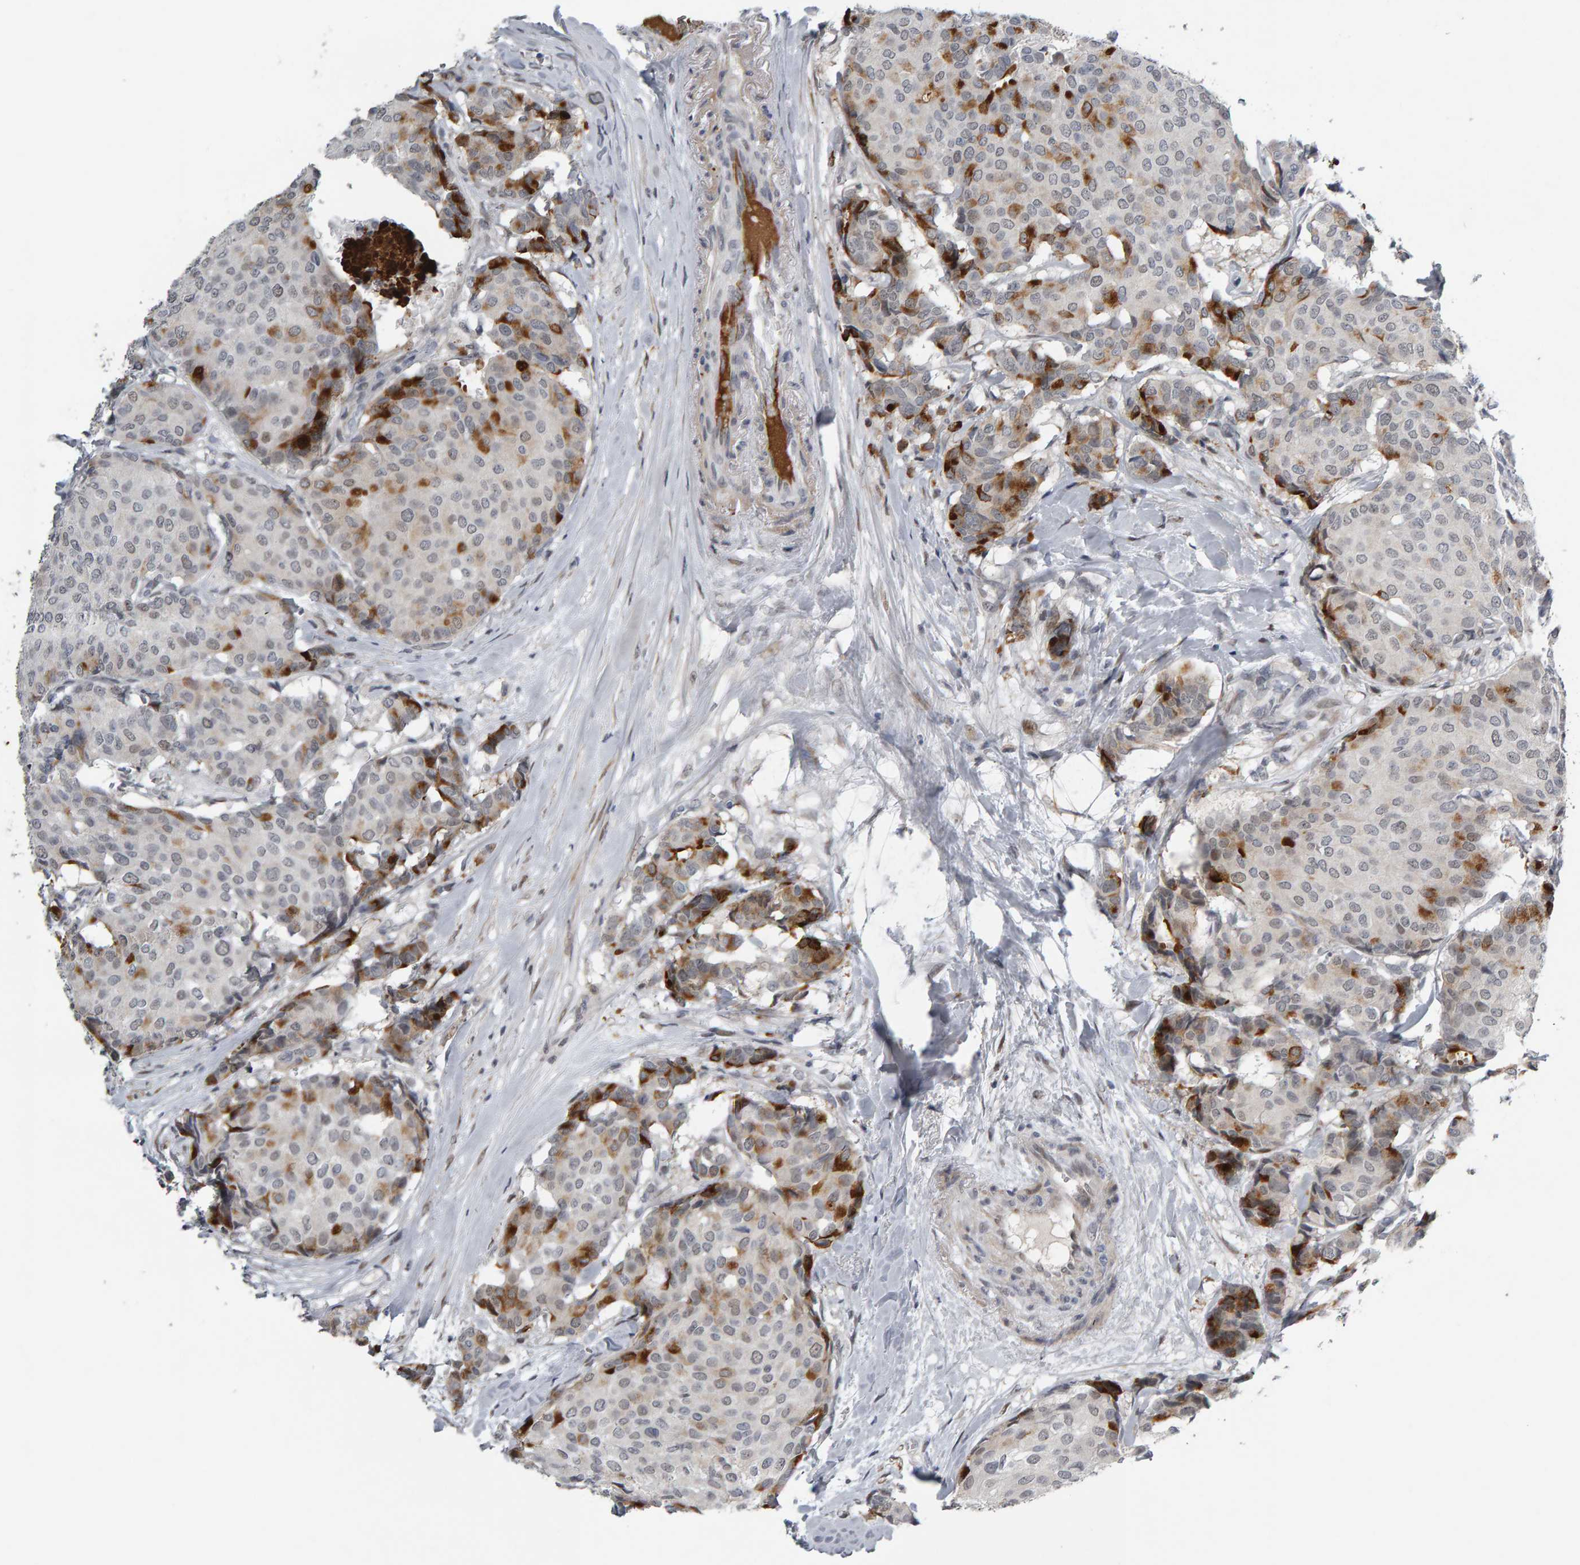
{"staining": {"intensity": "moderate", "quantity": "<25%", "location": "cytoplasmic/membranous"}, "tissue": "breast cancer", "cell_type": "Tumor cells", "image_type": "cancer", "snomed": [{"axis": "morphology", "description": "Duct carcinoma"}, {"axis": "topography", "description": "Breast"}], "caption": "IHC of intraductal carcinoma (breast) demonstrates low levels of moderate cytoplasmic/membranous positivity in about <25% of tumor cells.", "gene": "IPO8", "patient": {"sex": "female", "age": 75}}